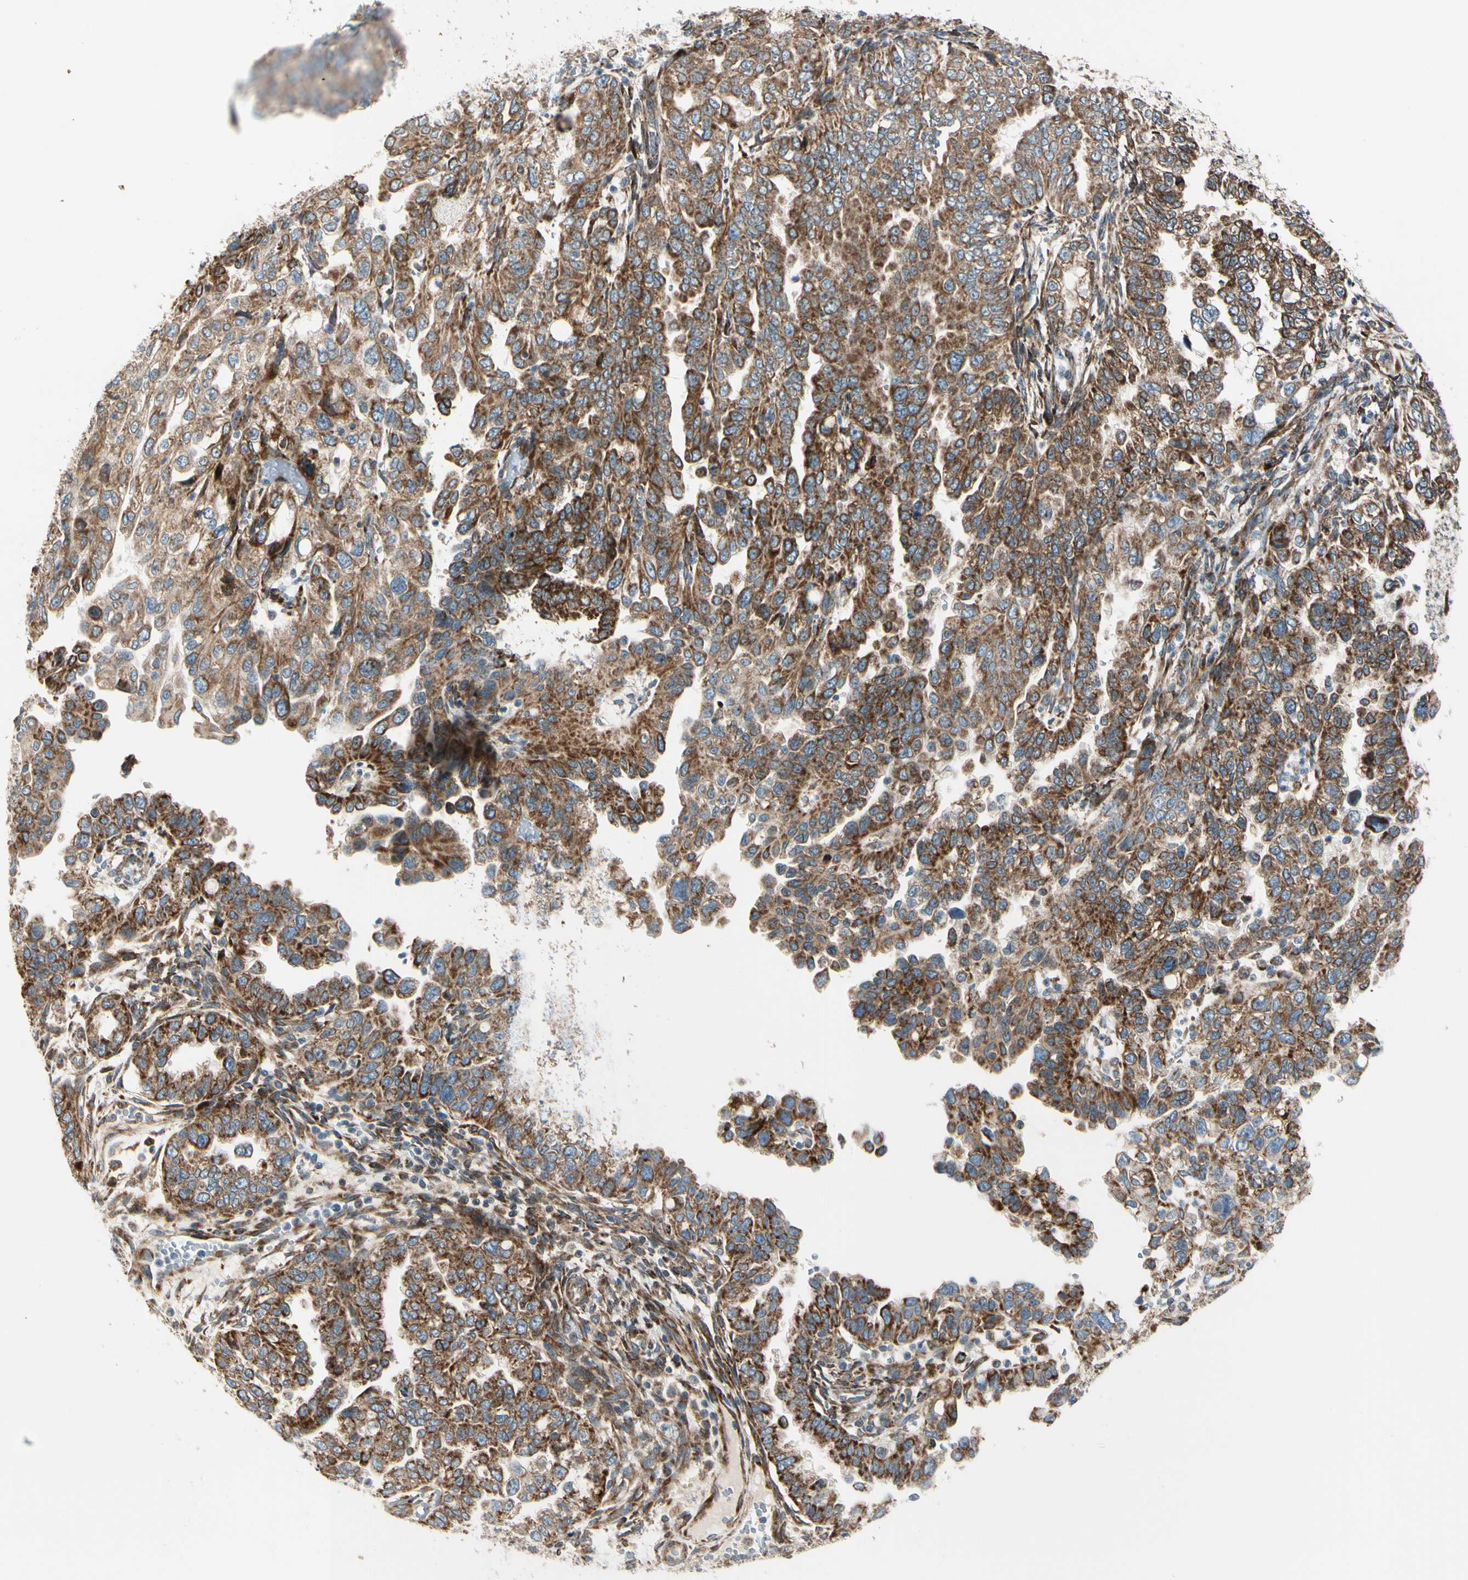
{"staining": {"intensity": "moderate", "quantity": ">75%", "location": "cytoplasmic/membranous"}, "tissue": "endometrial cancer", "cell_type": "Tumor cells", "image_type": "cancer", "snomed": [{"axis": "morphology", "description": "Adenocarcinoma, NOS"}, {"axis": "topography", "description": "Endometrium"}], "caption": "Brown immunohistochemical staining in endometrial cancer demonstrates moderate cytoplasmic/membranous positivity in approximately >75% of tumor cells.", "gene": "MRPL9", "patient": {"sex": "female", "age": 85}}